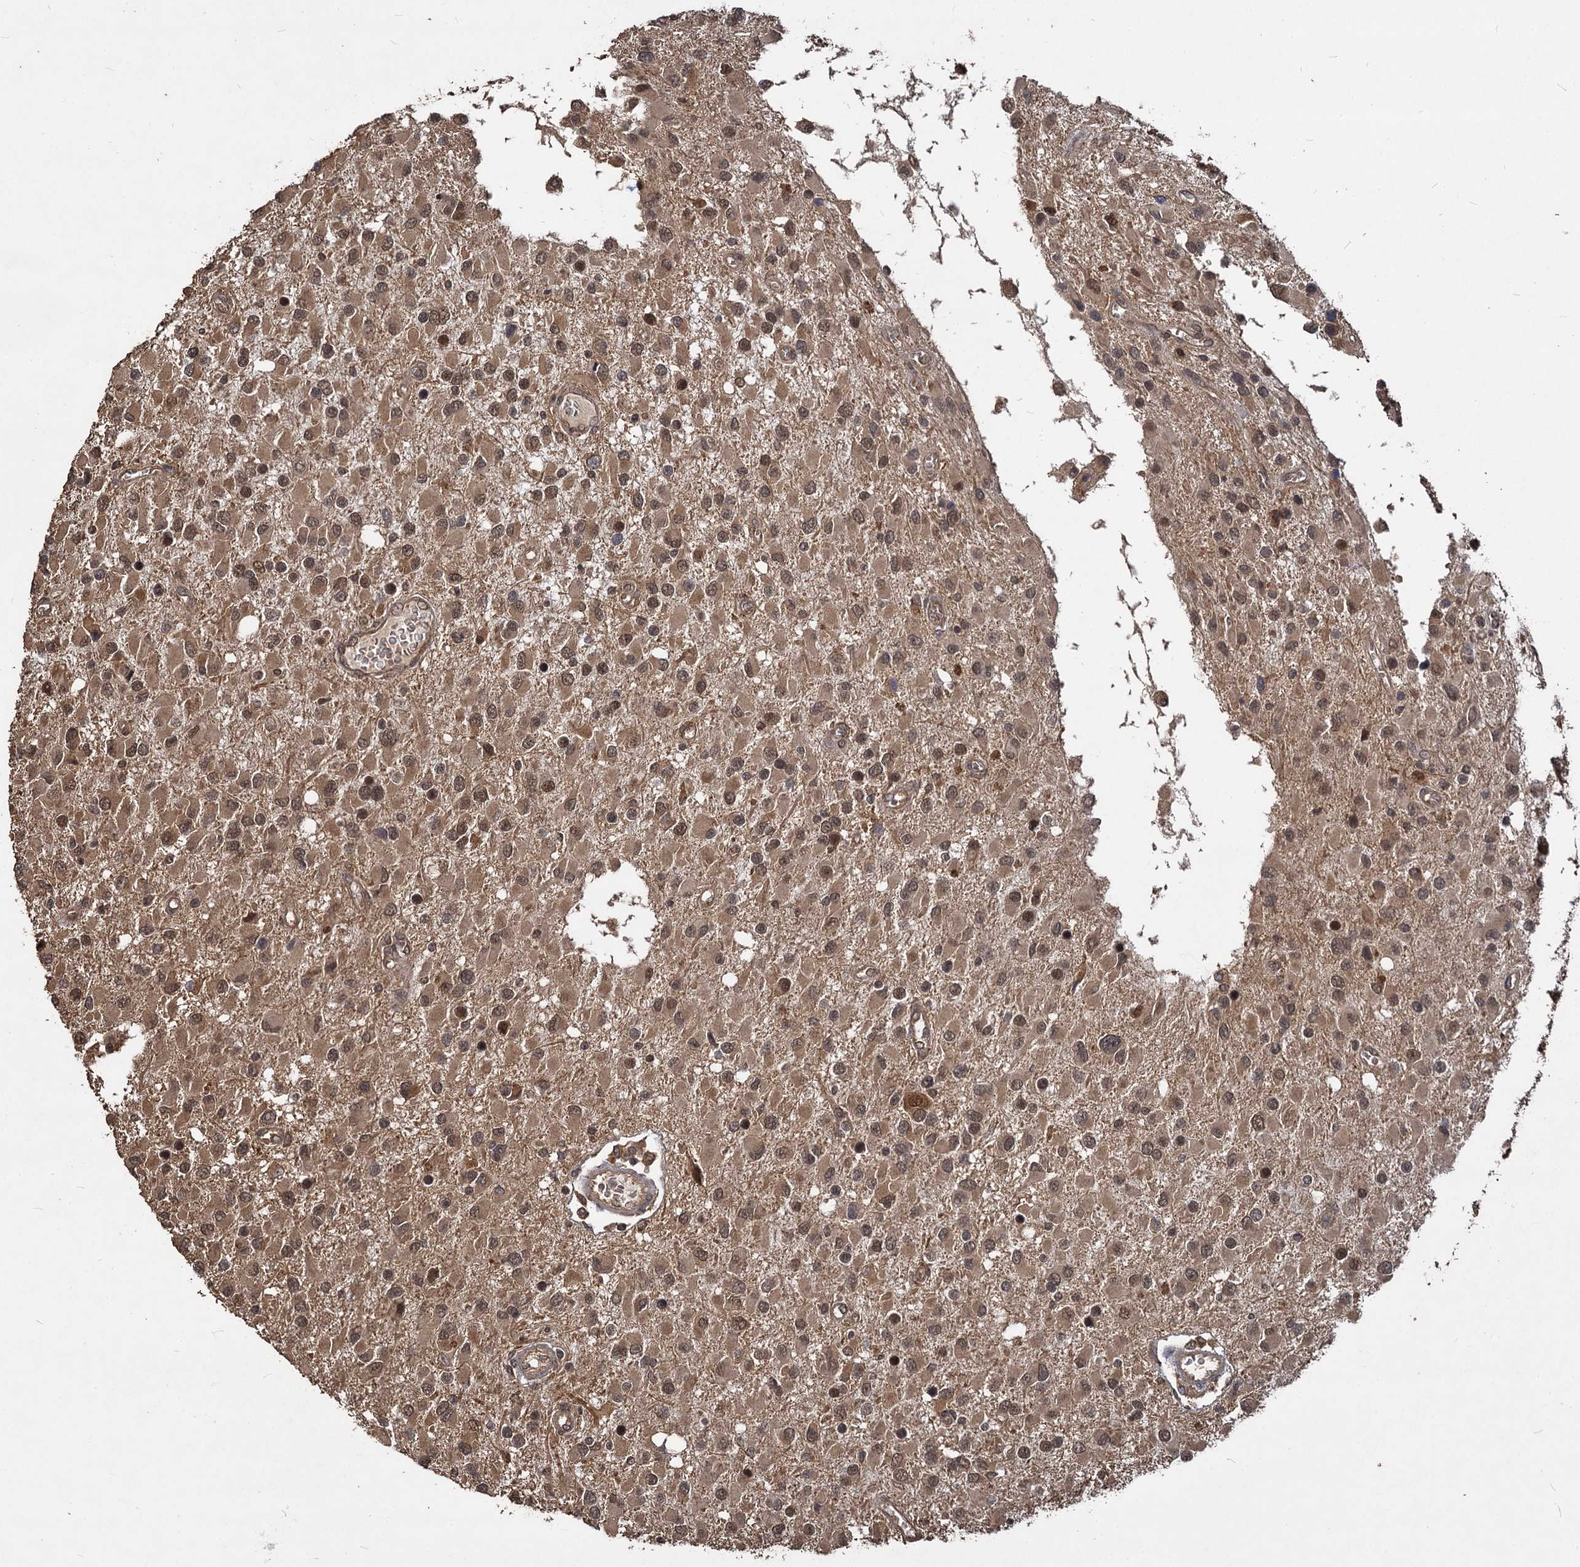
{"staining": {"intensity": "moderate", "quantity": ">75%", "location": "cytoplasmic/membranous,nuclear"}, "tissue": "glioma", "cell_type": "Tumor cells", "image_type": "cancer", "snomed": [{"axis": "morphology", "description": "Glioma, malignant, High grade"}, {"axis": "topography", "description": "Brain"}], "caption": "A brown stain shows moderate cytoplasmic/membranous and nuclear staining of a protein in glioma tumor cells. (brown staining indicates protein expression, while blue staining denotes nuclei).", "gene": "VPS51", "patient": {"sex": "male", "age": 53}}